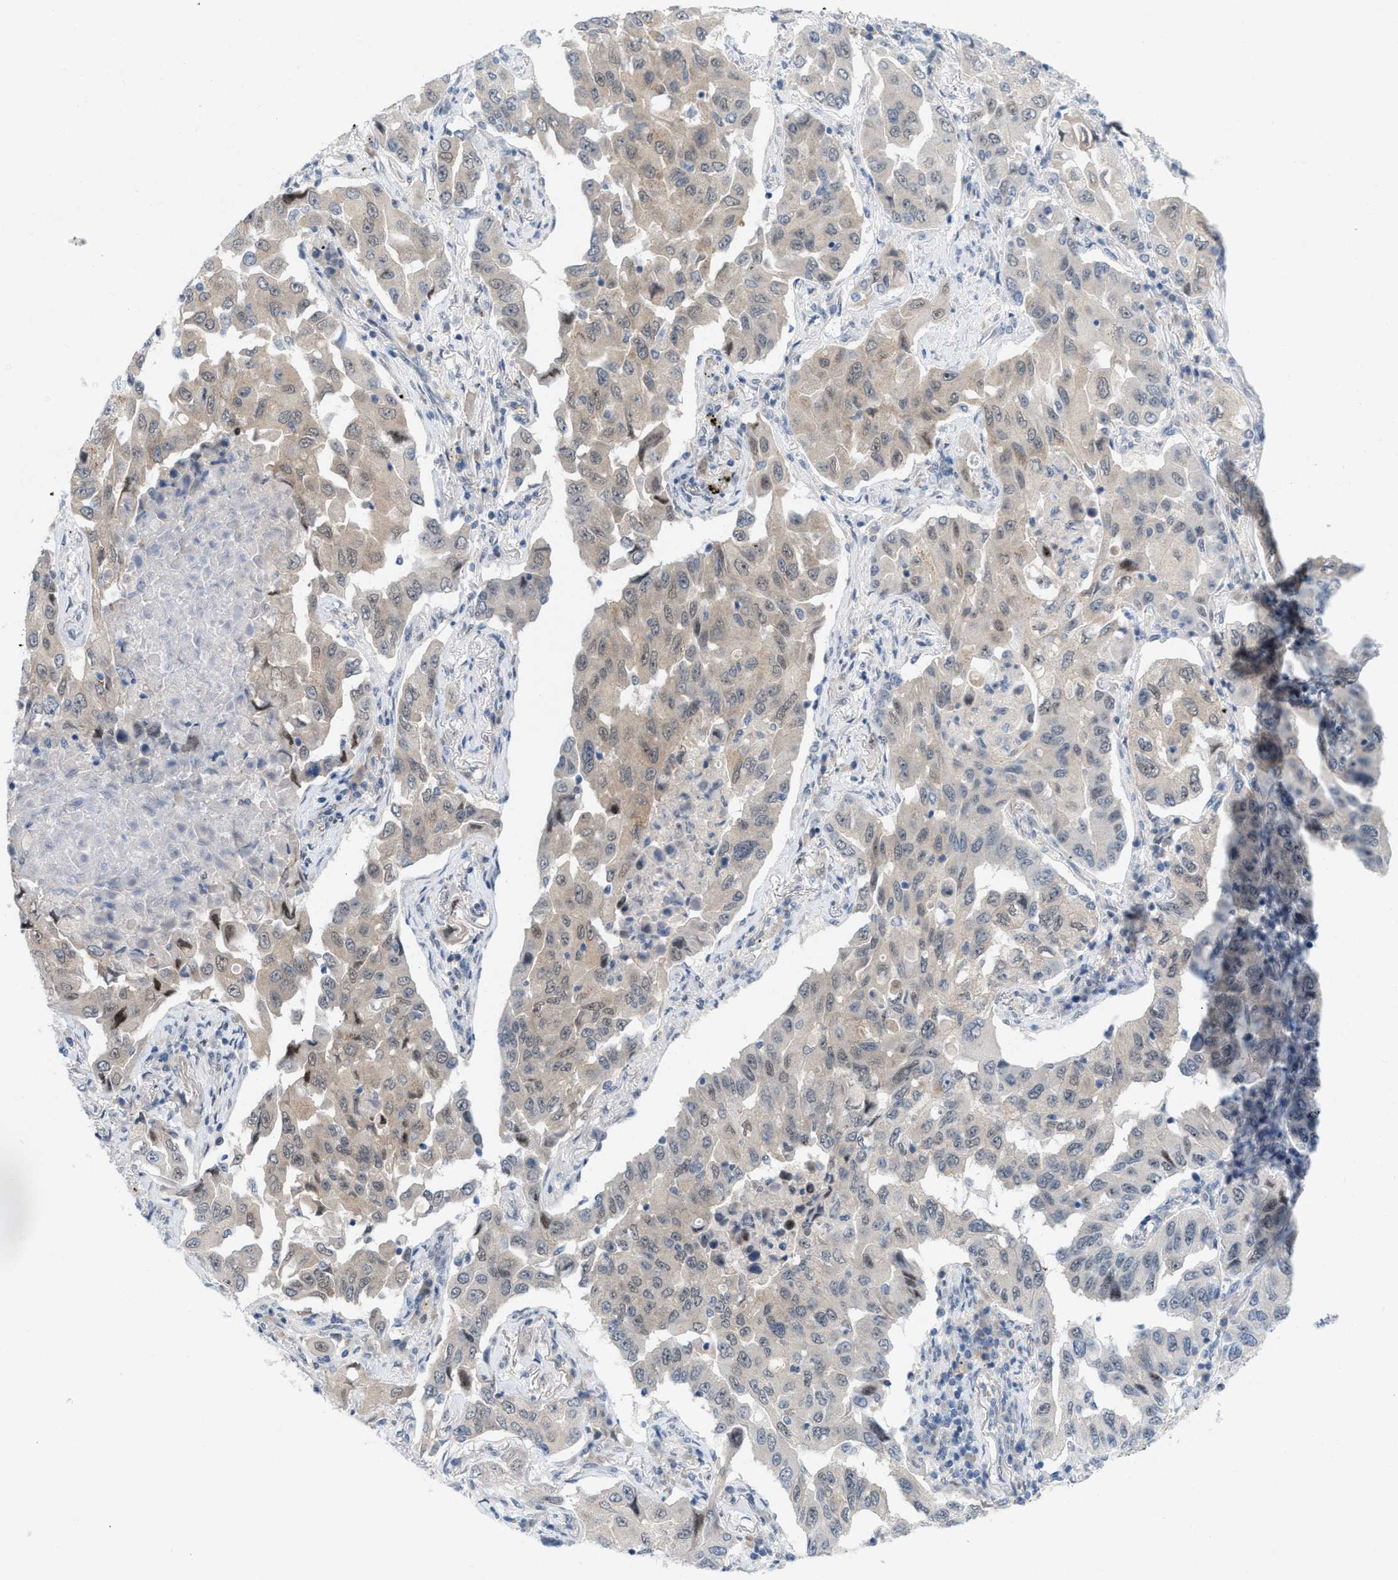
{"staining": {"intensity": "weak", "quantity": "25%-75%", "location": "cytoplasmic/membranous,nuclear"}, "tissue": "lung cancer", "cell_type": "Tumor cells", "image_type": "cancer", "snomed": [{"axis": "morphology", "description": "Adenocarcinoma, NOS"}, {"axis": "topography", "description": "Lung"}], "caption": "Lung adenocarcinoma stained for a protein (brown) reveals weak cytoplasmic/membranous and nuclear positive positivity in about 25%-75% of tumor cells.", "gene": "WIPI2", "patient": {"sex": "female", "age": 65}}